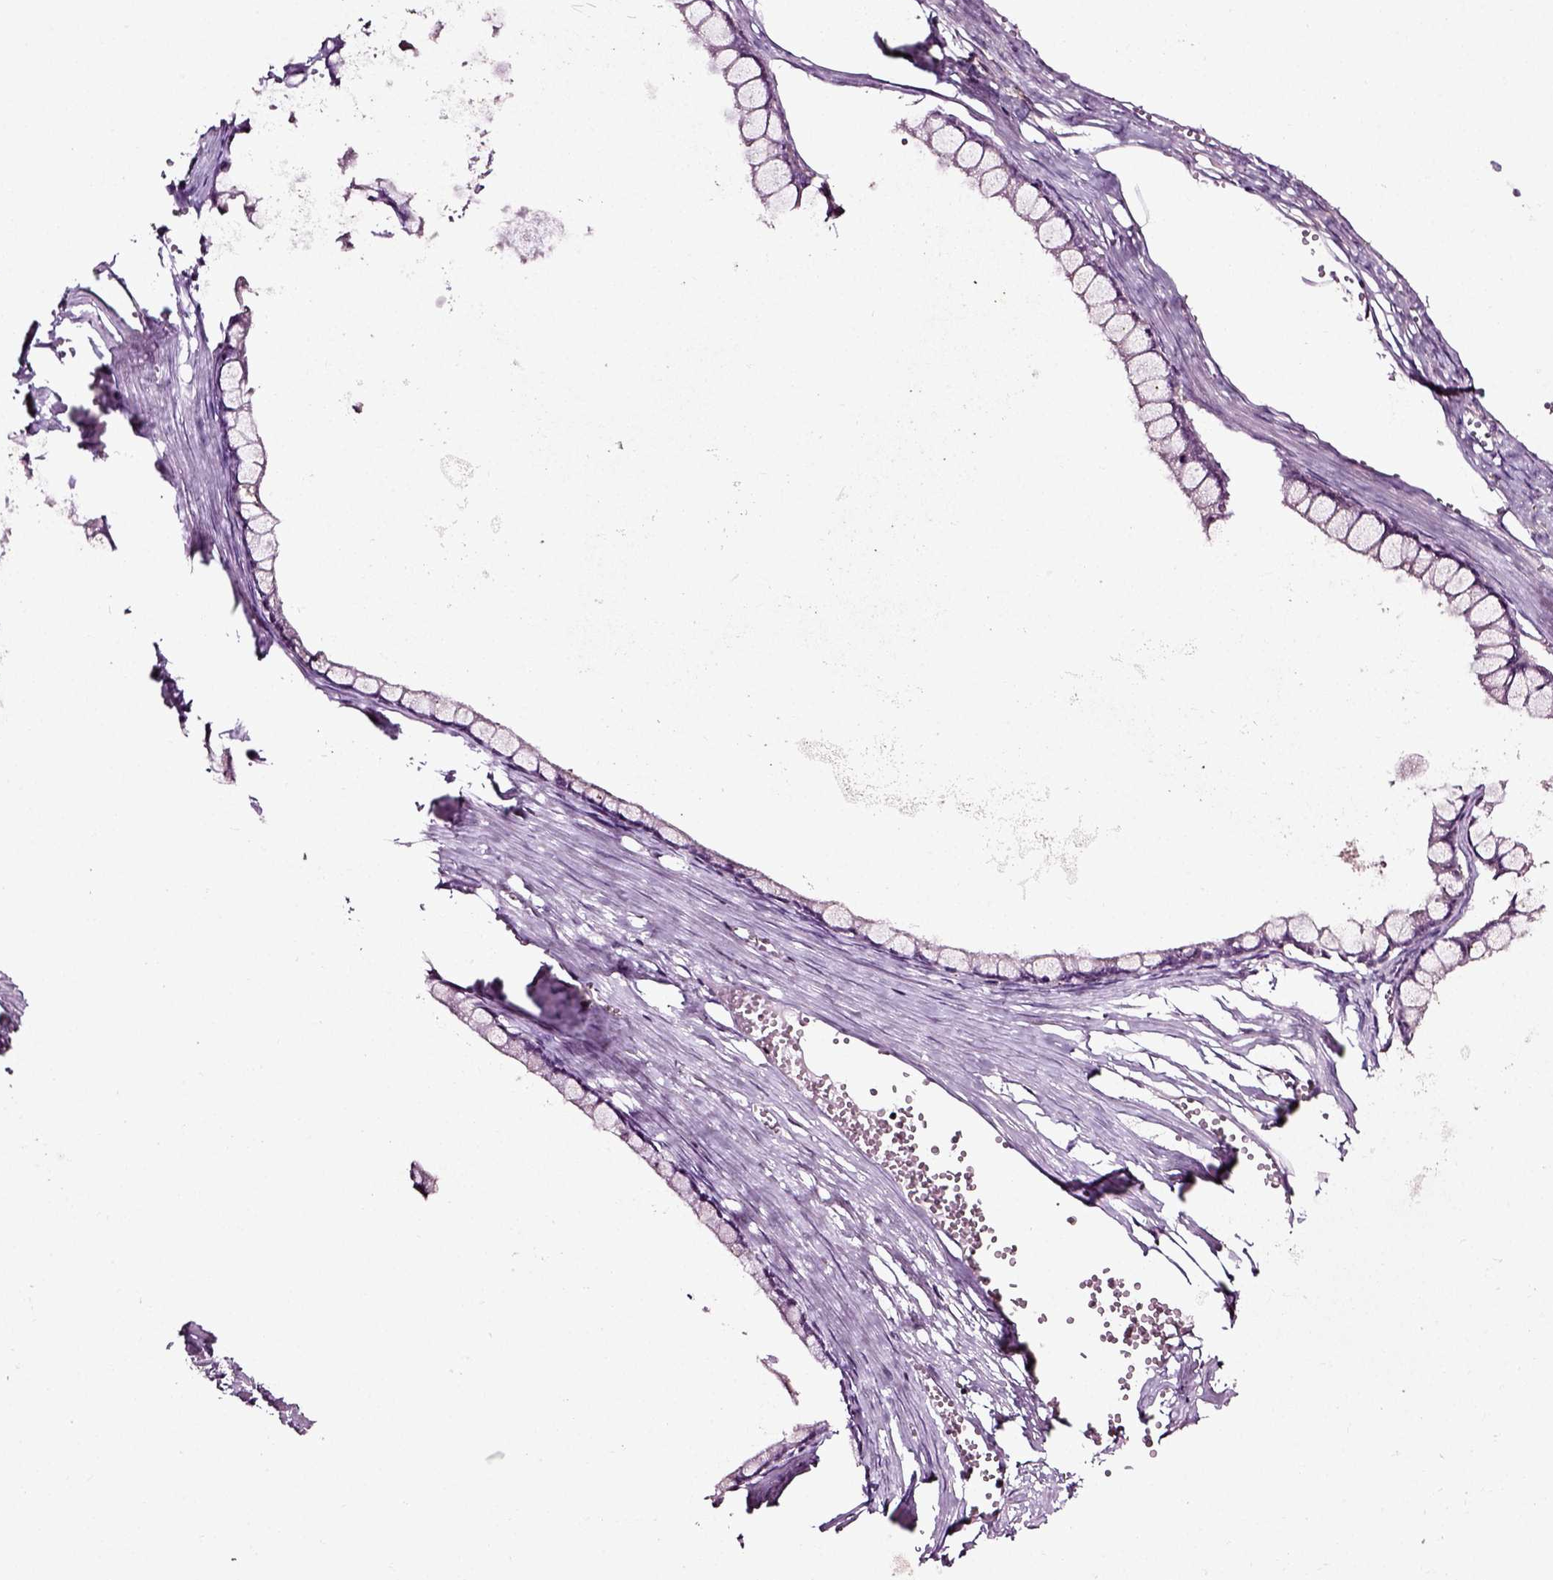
{"staining": {"intensity": "negative", "quantity": "none", "location": "none"}, "tissue": "ovarian cancer", "cell_type": "Tumor cells", "image_type": "cancer", "snomed": [{"axis": "morphology", "description": "Cystadenocarcinoma, mucinous, NOS"}, {"axis": "topography", "description": "Ovary"}], "caption": "Human ovarian cancer (mucinous cystadenocarcinoma) stained for a protein using immunohistochemistry reveals no positivity in tumor cells.", "gene": "RHOF", "patient": {"sex": "female", "age": 67}}